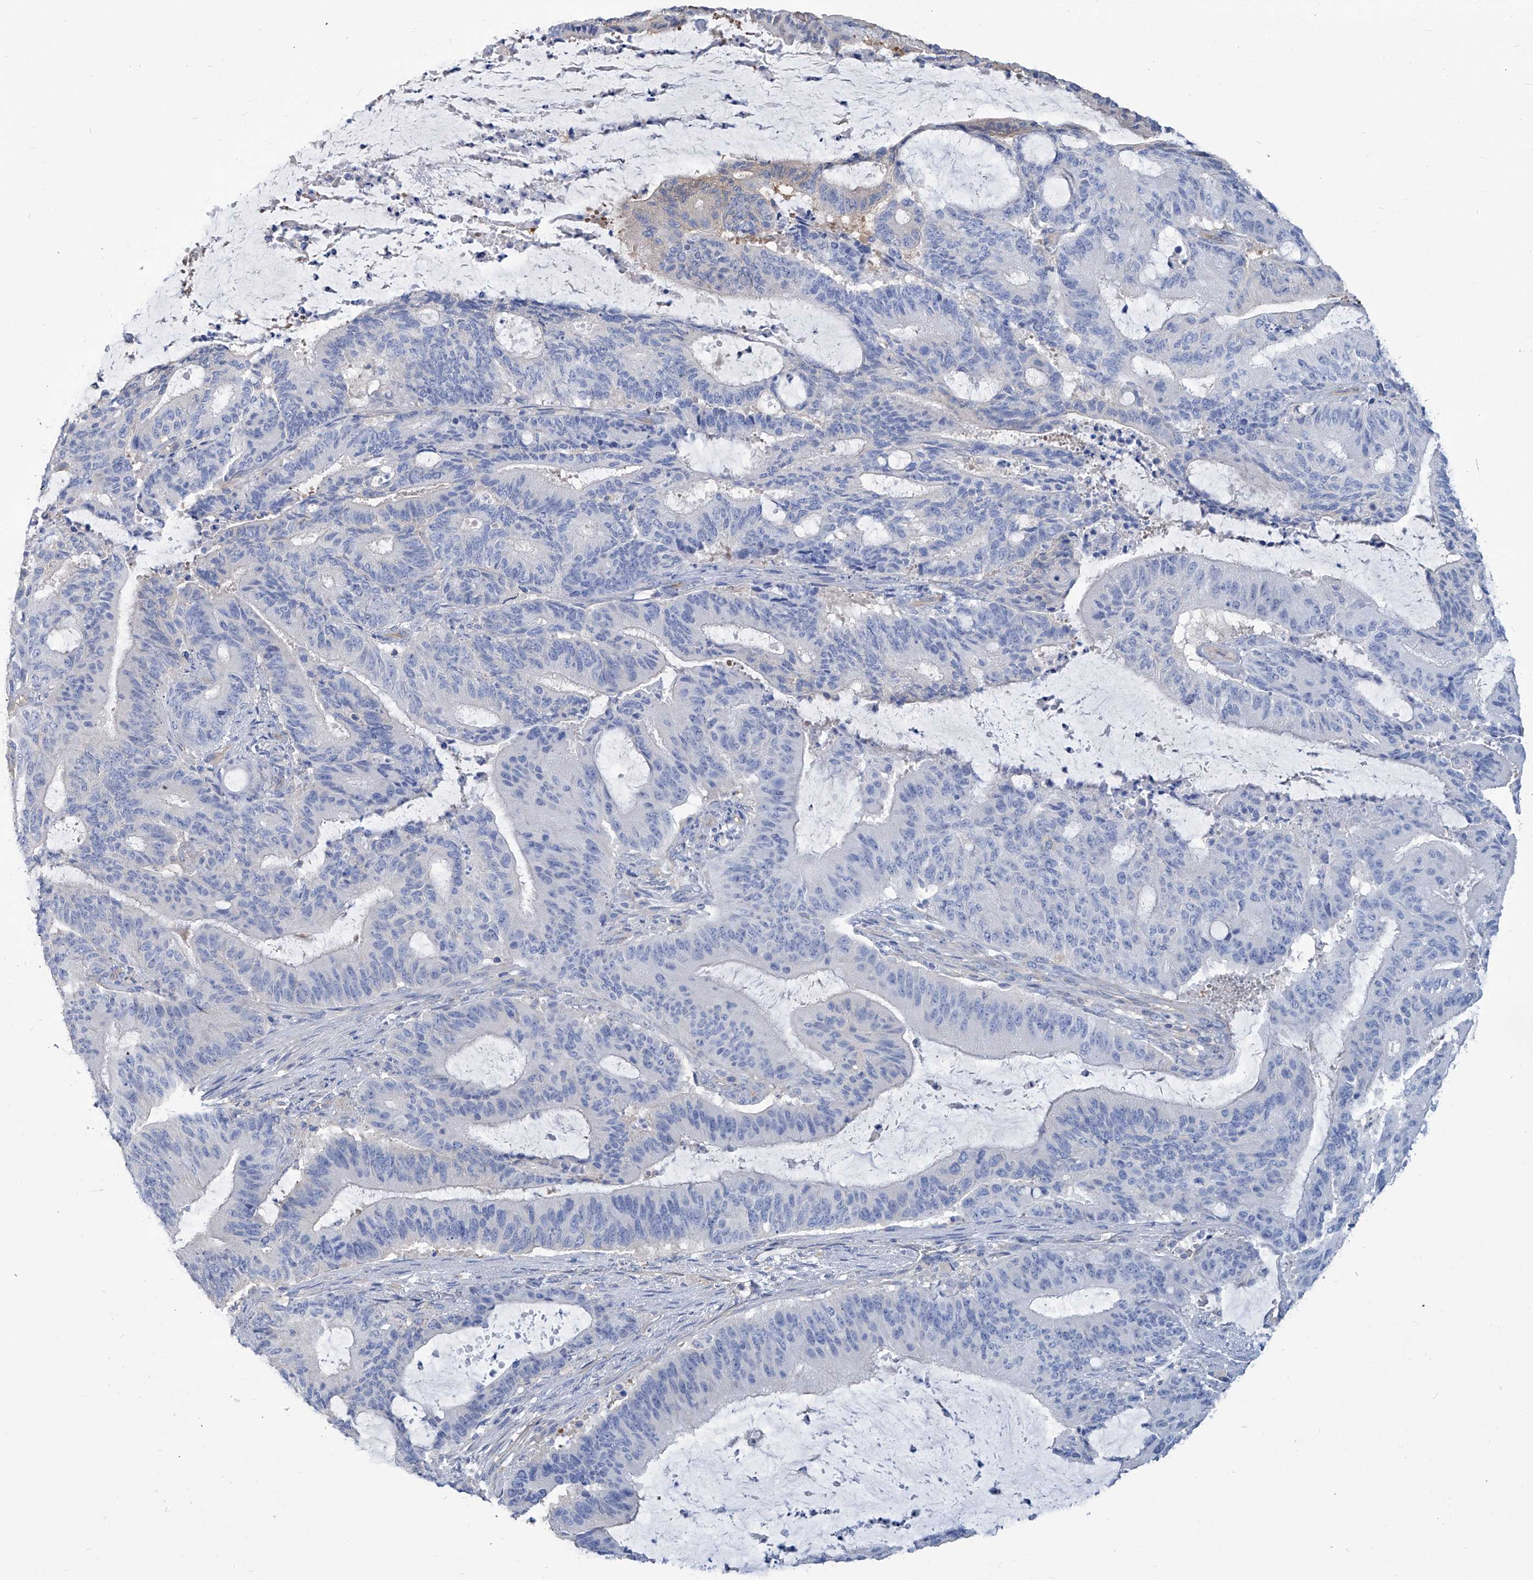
{"staining": {"intensity": "negative", "quantity": "none", "location": "none"}, "tissue": "liver cancer", "cell_type": "Tumor cells", "image_type": "cancer", "snomed": [{"axis": "morphology", "description": "Normal tissue, NOS"}, {"axis": "morphology", "description": "Cholangiocarcinoma"}, {"axis": "topography", "description": "Liver"}, {"axis": "topography", "description": "Peripheral nerve tissue"}], "caption": "A high-resolution image shows immunohistochemistry (IHC) staining of liver cancer, which reveals no significant positivity in tumor cells. Brightfield microscopy of immunohistochemistry stained with DAB (brown) and hematoxylin (blue), captured at high magnification.", "gene": "PFKL", "patient": {"sex": "female", "age": 73}}